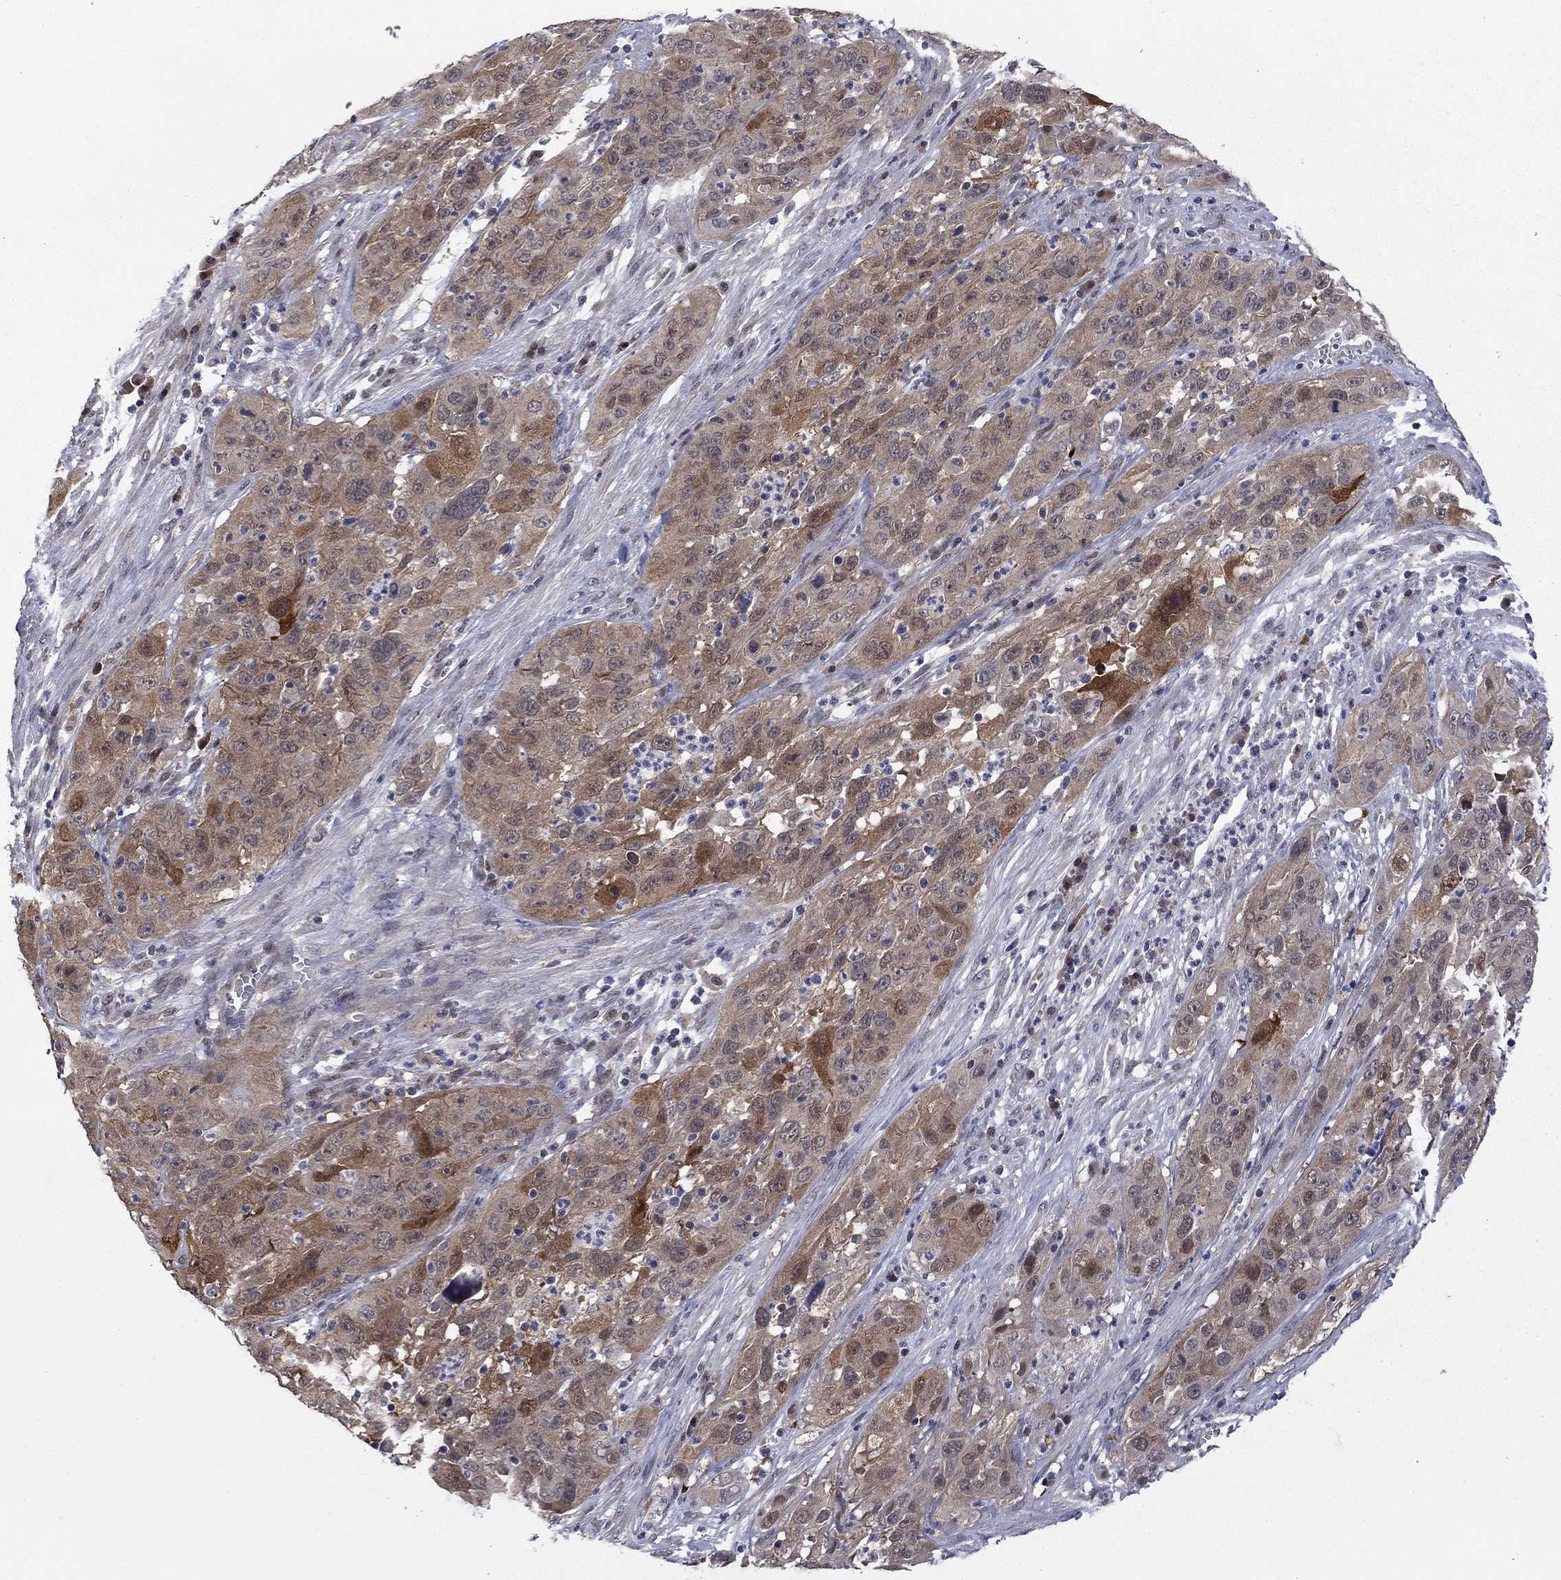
{"staining": {"intensity": "moderate", "quantity": "25%-75%", "location": "cytoplasmic/membranous"}, "tissue": "cervical cancer", "cell_type": "Tumor cells", "image_type": "cancer", "snomed": [{"axis": "morphology", "description": "Squamous cell carcinoma, NOS"}, {"axis": "topography", "description": "Cervix"}], "caption": "Cervical squamous cell carcinoma stained with IHC demonstrates moderate cytoplasmic/membranous positivity in about 25%-75% of tumor cells.", "gene": "CBR1", "patient": {"sex": "female", "age": 32}}